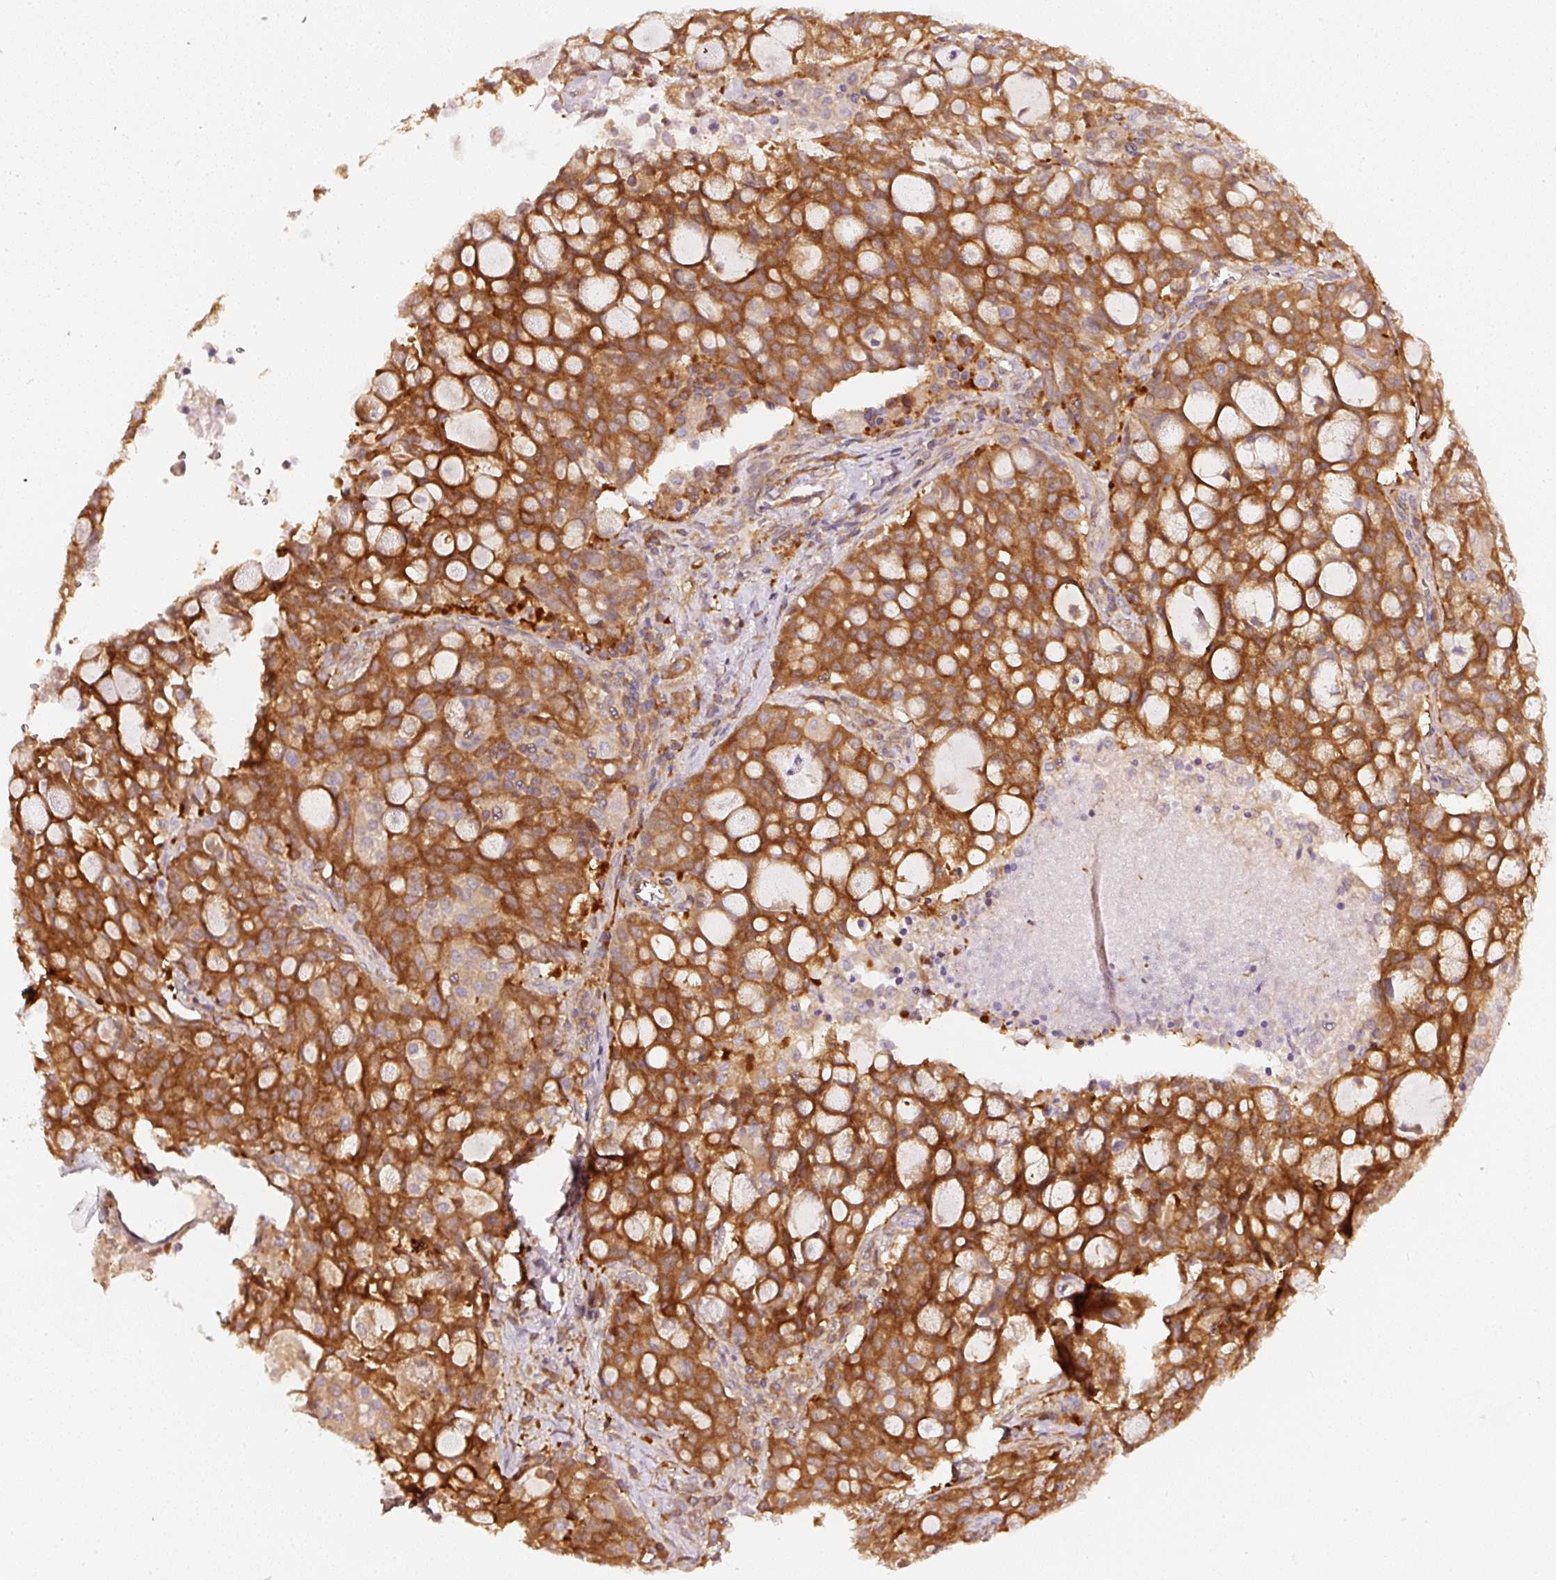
{"staining": {"intensity": "strong", "quantity": ">75%", "location": "cytoplasmic/membranous"}, "tissue": "lung cancer", "cell_type": "Tumor cells", "image_type": "cancer", "snomed": [{"axis": "morphology", "description": "Adenocarcinoma, NOS"}, {"axis": "topography", "description": "Lung"}], "caption": "A brown stain highlights strong cytoplasmic/membranous staining of a protein in human lung cancer (adenocarcinoma) tumor cells. Immunohistochemistry (ihc) stains the protein of interest in brown and the nuclei are stained blue.", "gene": "ASMTL", "patient": {"sex": "female", "age": 44}}